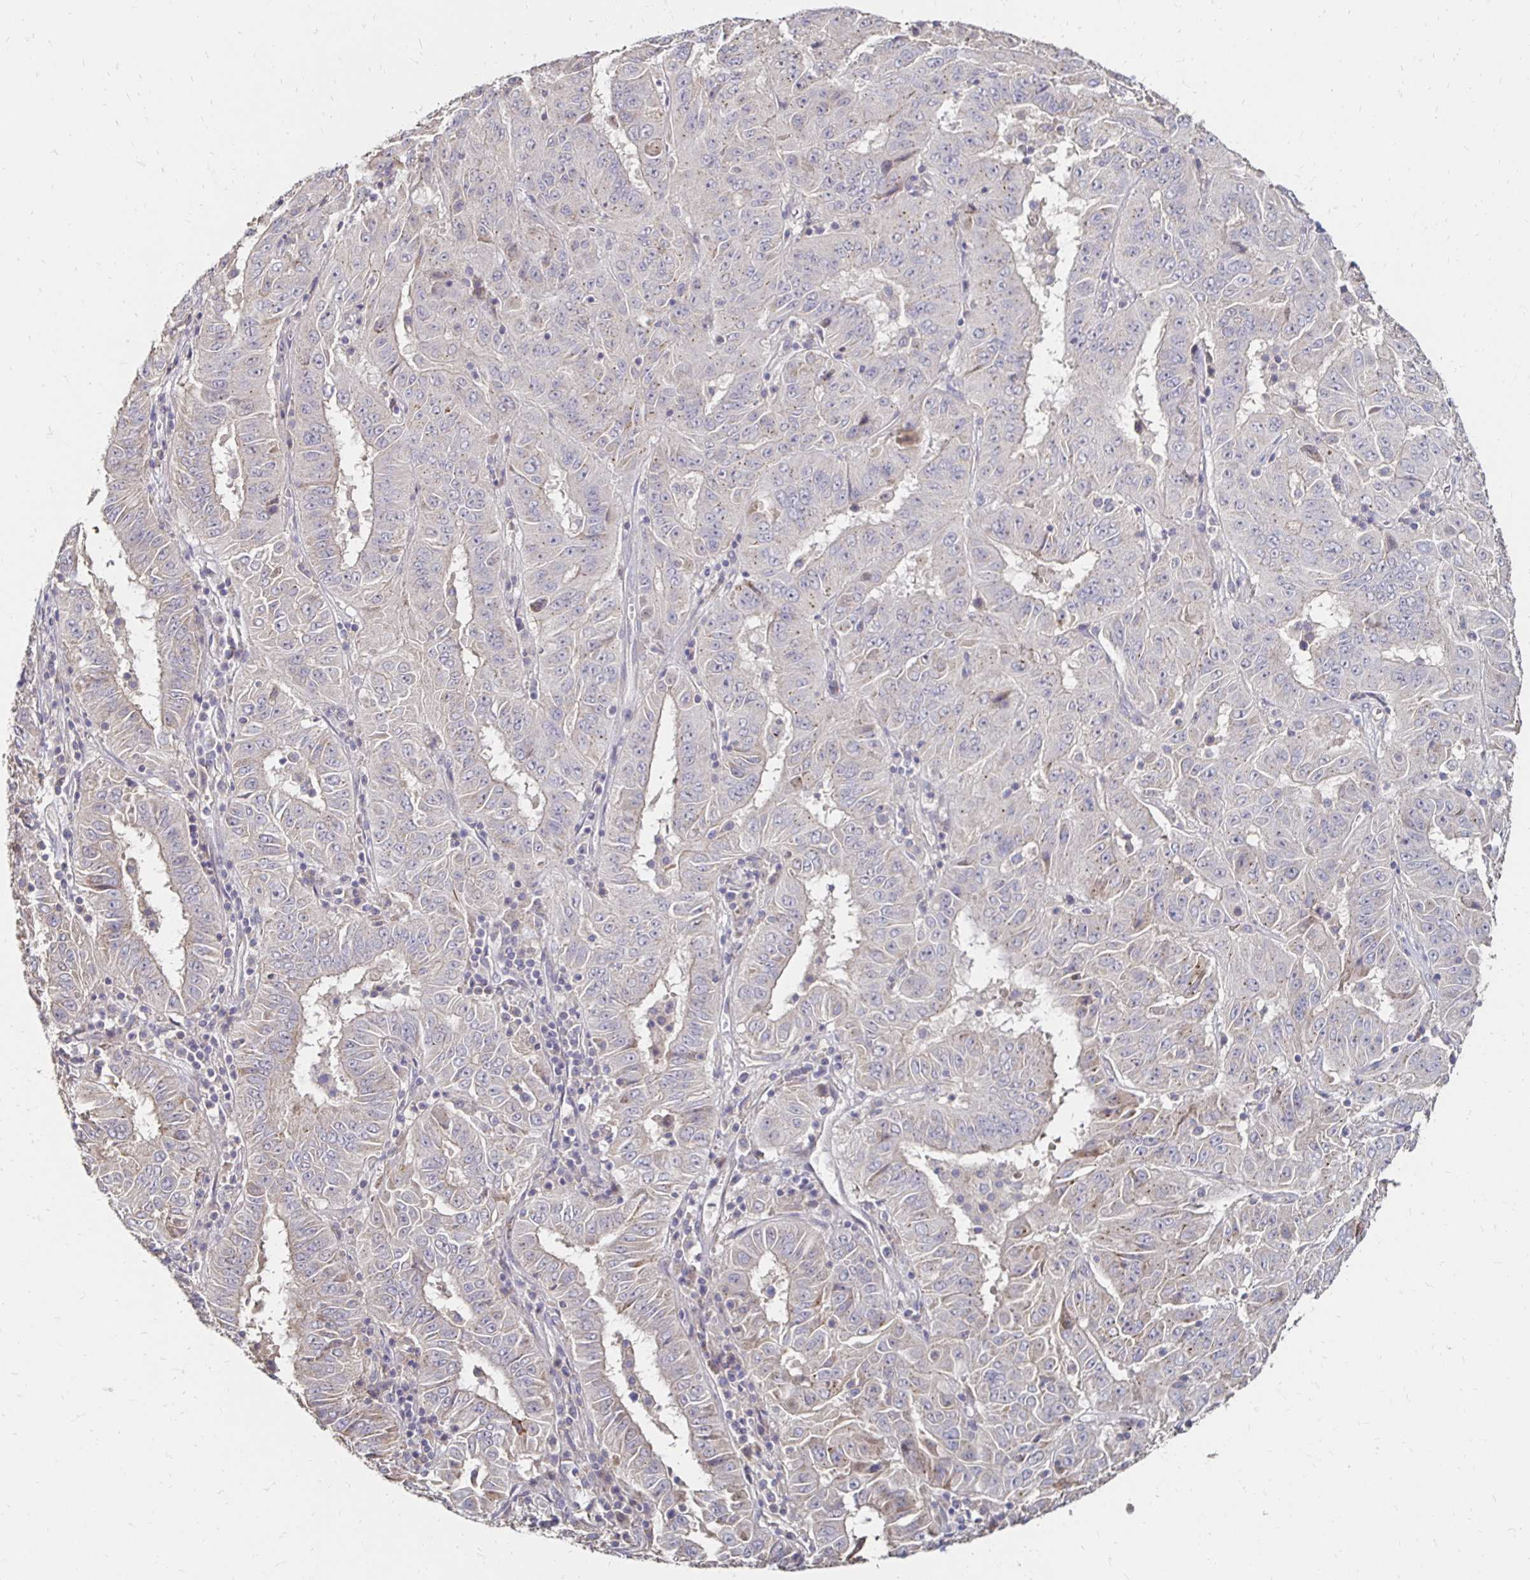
{"staining": {"intensity": "weak", "quantity": "25%-75%", "location": "cytoplasmic/membranous"}, "tissue": "pancreatic cancer", "cell_type": "Tumor cells", "image_type": "cancer", "snomed": [{"axis": "morphology", "description": "Adenocarcinoma, NOS"}, {"axis": "topography", "description": "Pancreas"}], "caption": "Protein analysis of pancreatic cancer (adenocarcinoma) tissue displays weak cytoplasmic/membranous staining in approximately 25%-75% of tumor cells.", "gene": "ZNF727", "patient": {"sex": "male", "age": 63}}